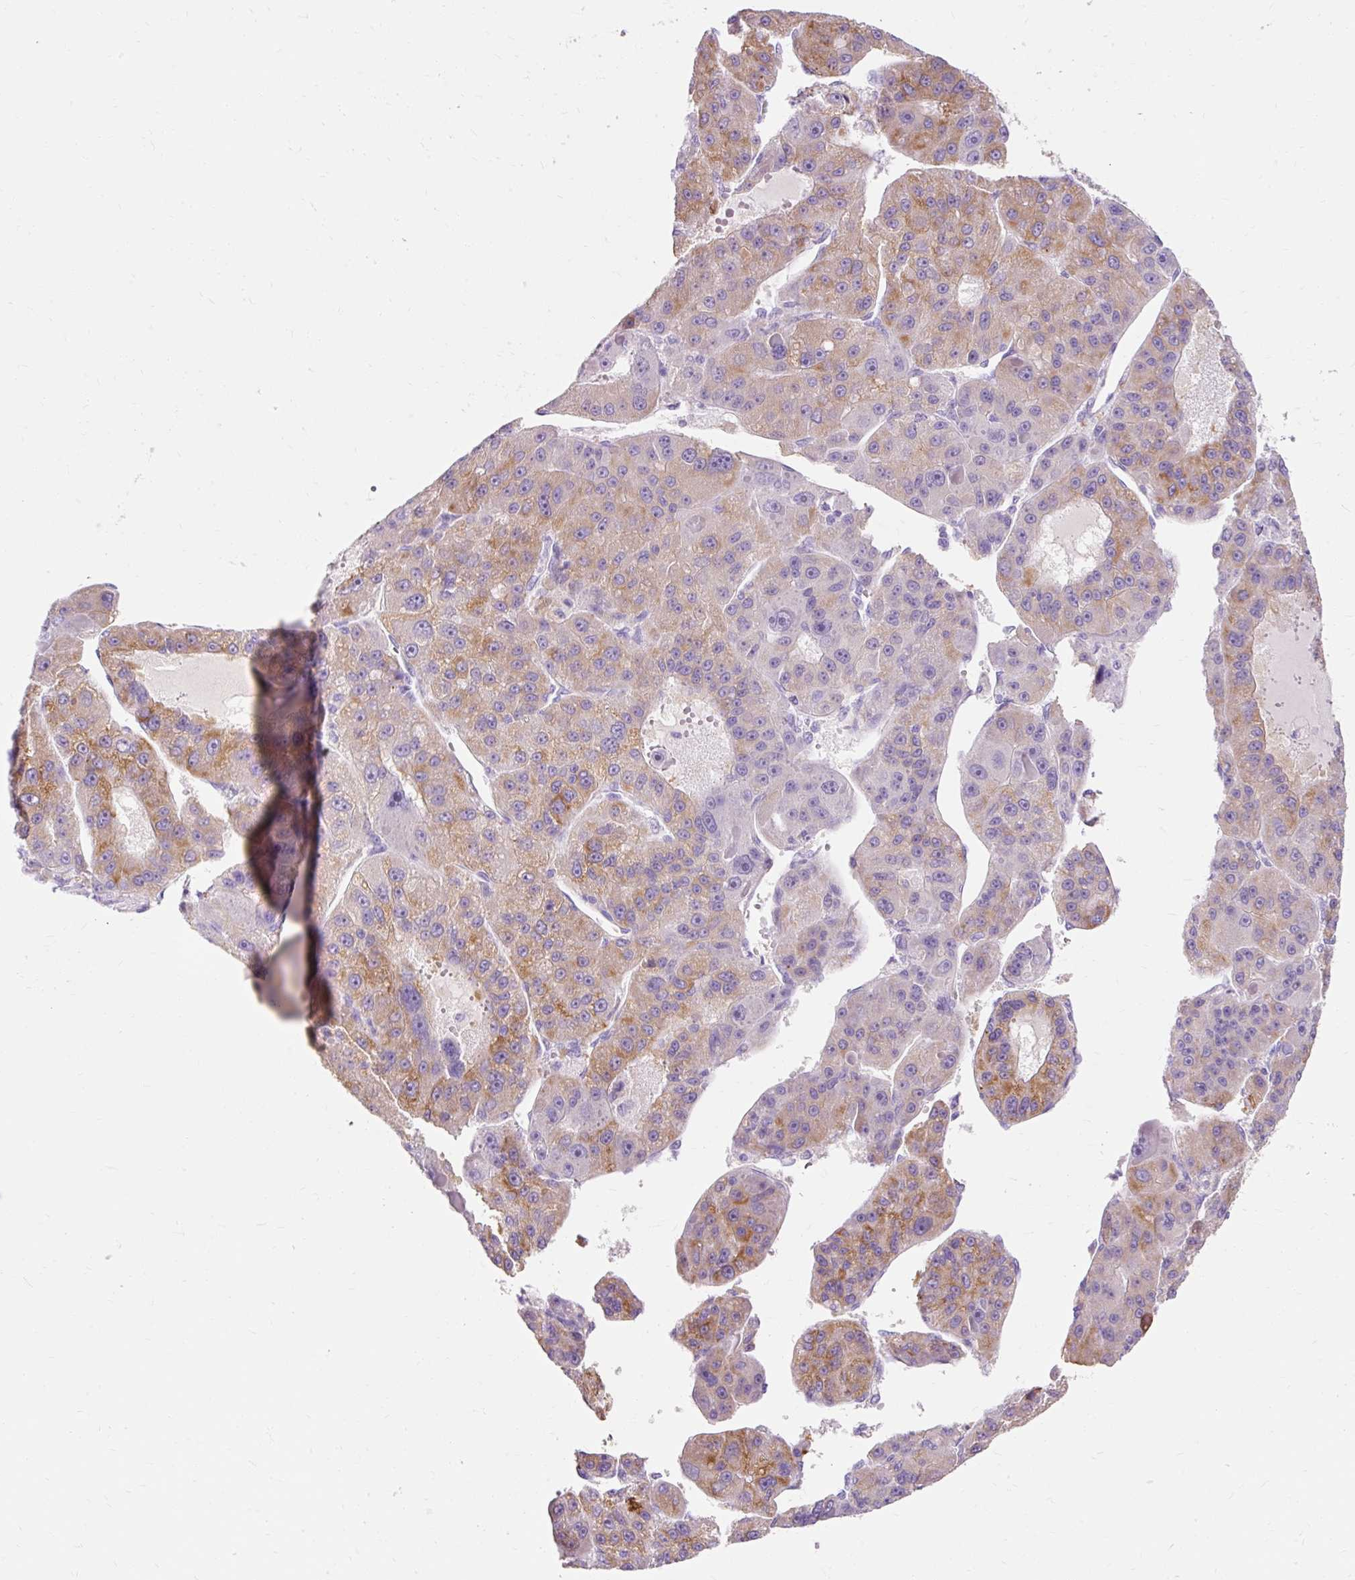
{"staining": {"intensity": "moderate", "quantity": "25%-75%", "location": "cytoplasmic/membranous"}, "tissue": "liver cancer", "cell_type": "Tumor cells", "image_type": "cancer", "snomed": [{"axis": "morphology", "description": "Carcinoma, Hepatocellular, NOS"}, {"axis": "topography", "description": "Liver"}], "caption": "Immunohistochemical staining of liver hepatocellular carcinoma exhibits moderate cytoplasmic/membranous protein expression in about 25%-75% of tumor cells.", "gene": "TMEM213", "patient": {"sex": "male", "age": 76}}